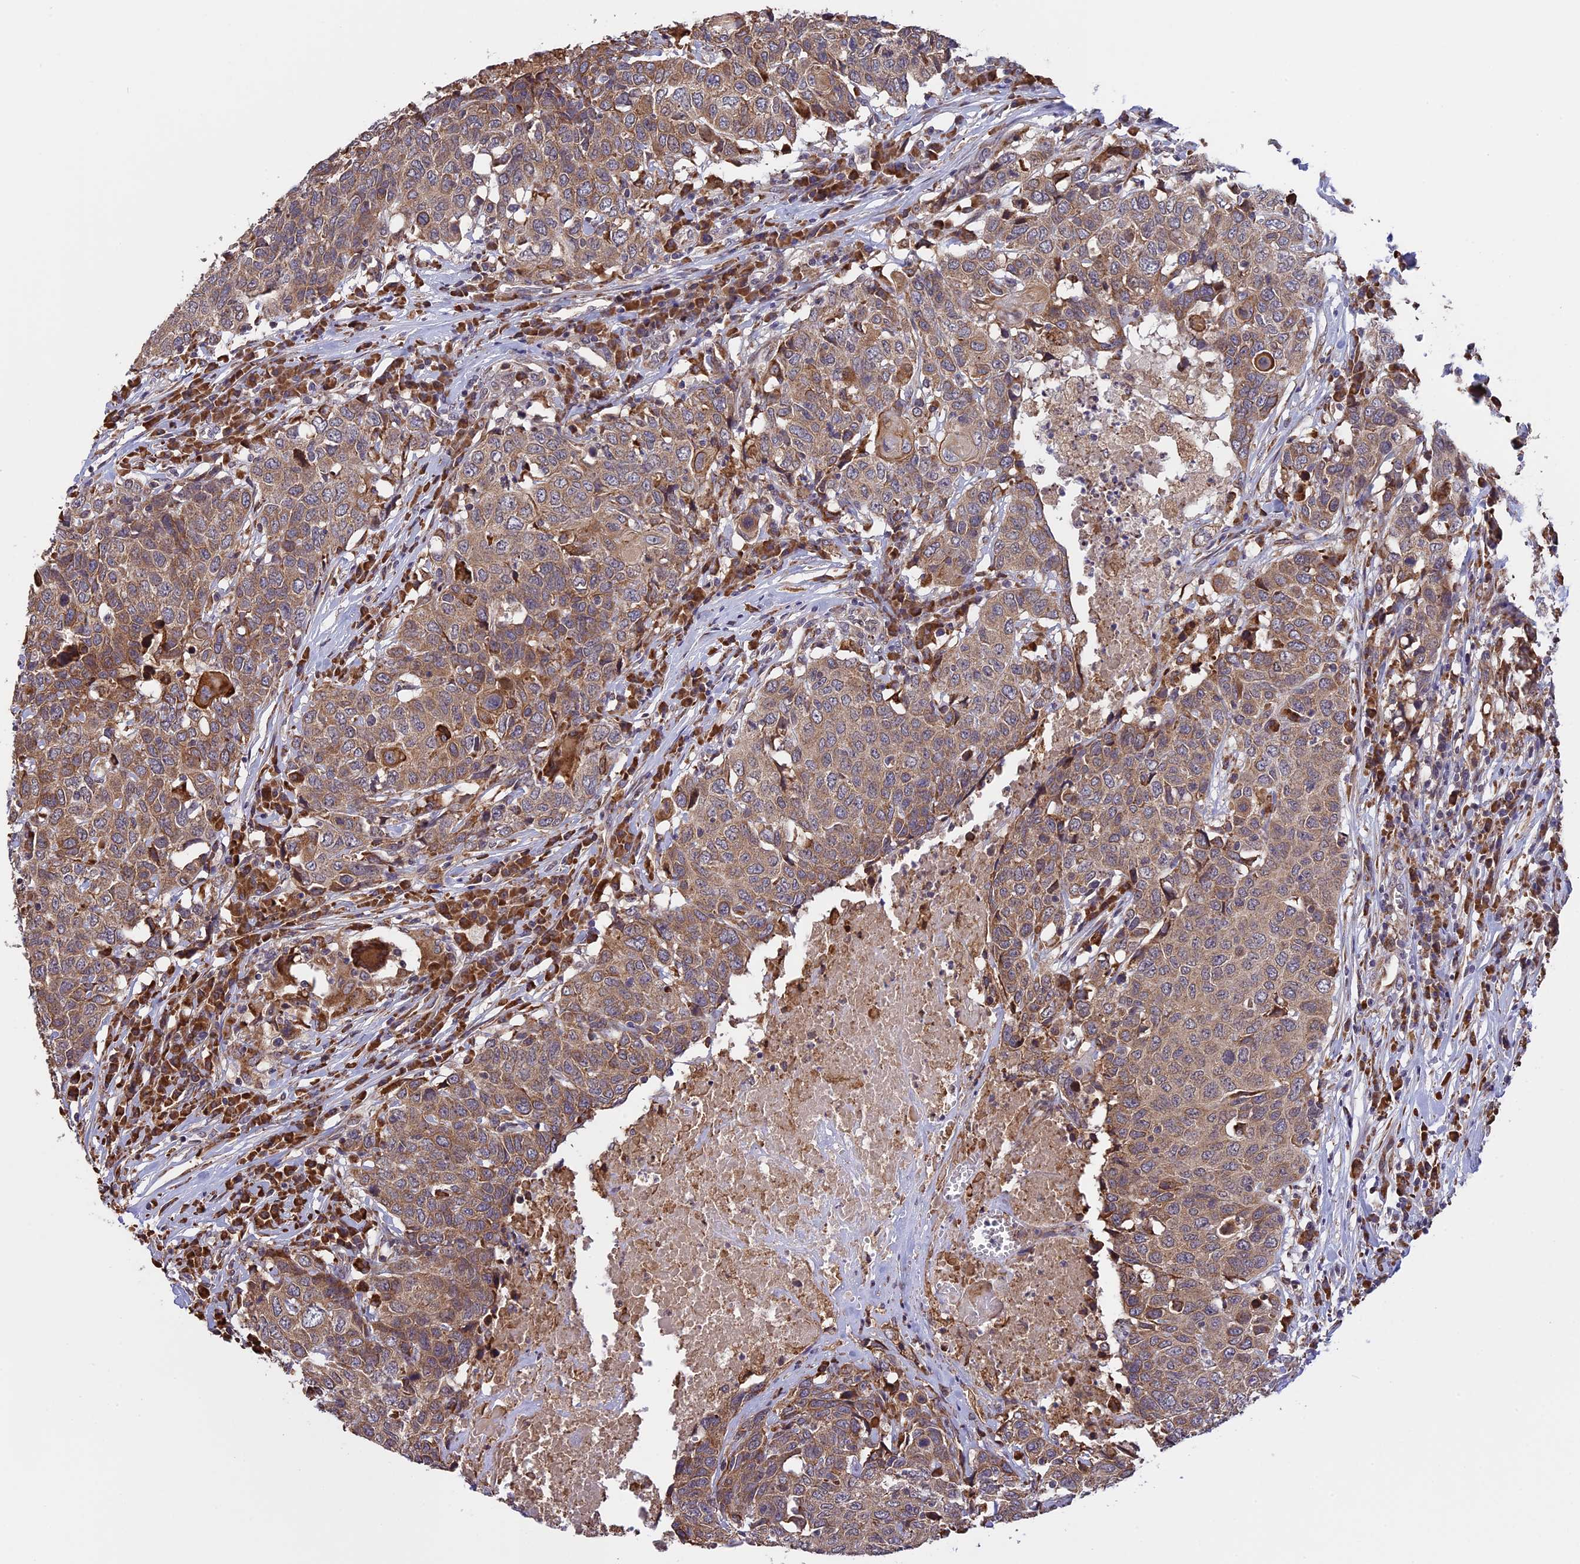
{"staining": {"intensity": "moderate", "quantity": ">75%", "location": "cytoplasmic/membranous"}, "tissue": "head and neck cancer", "cell_type": "Tumor cells", "image_type": "cancer", "snomed": [{"axis": "morphology", "description": "Squamous cell carcinoma, NOS"}, {"axis": "topography", "description": "Head-Neck"}], "caption": "Tumor cells exhibit medium levels of moderate cytoplasmic/membranous positivity in approximately >75% of cells in human head and neck squamous cell carcinoma. Nuclei are stained in blue.", "gene": "DMRTA2", "patient": {"sex": "male", "age": 66}}